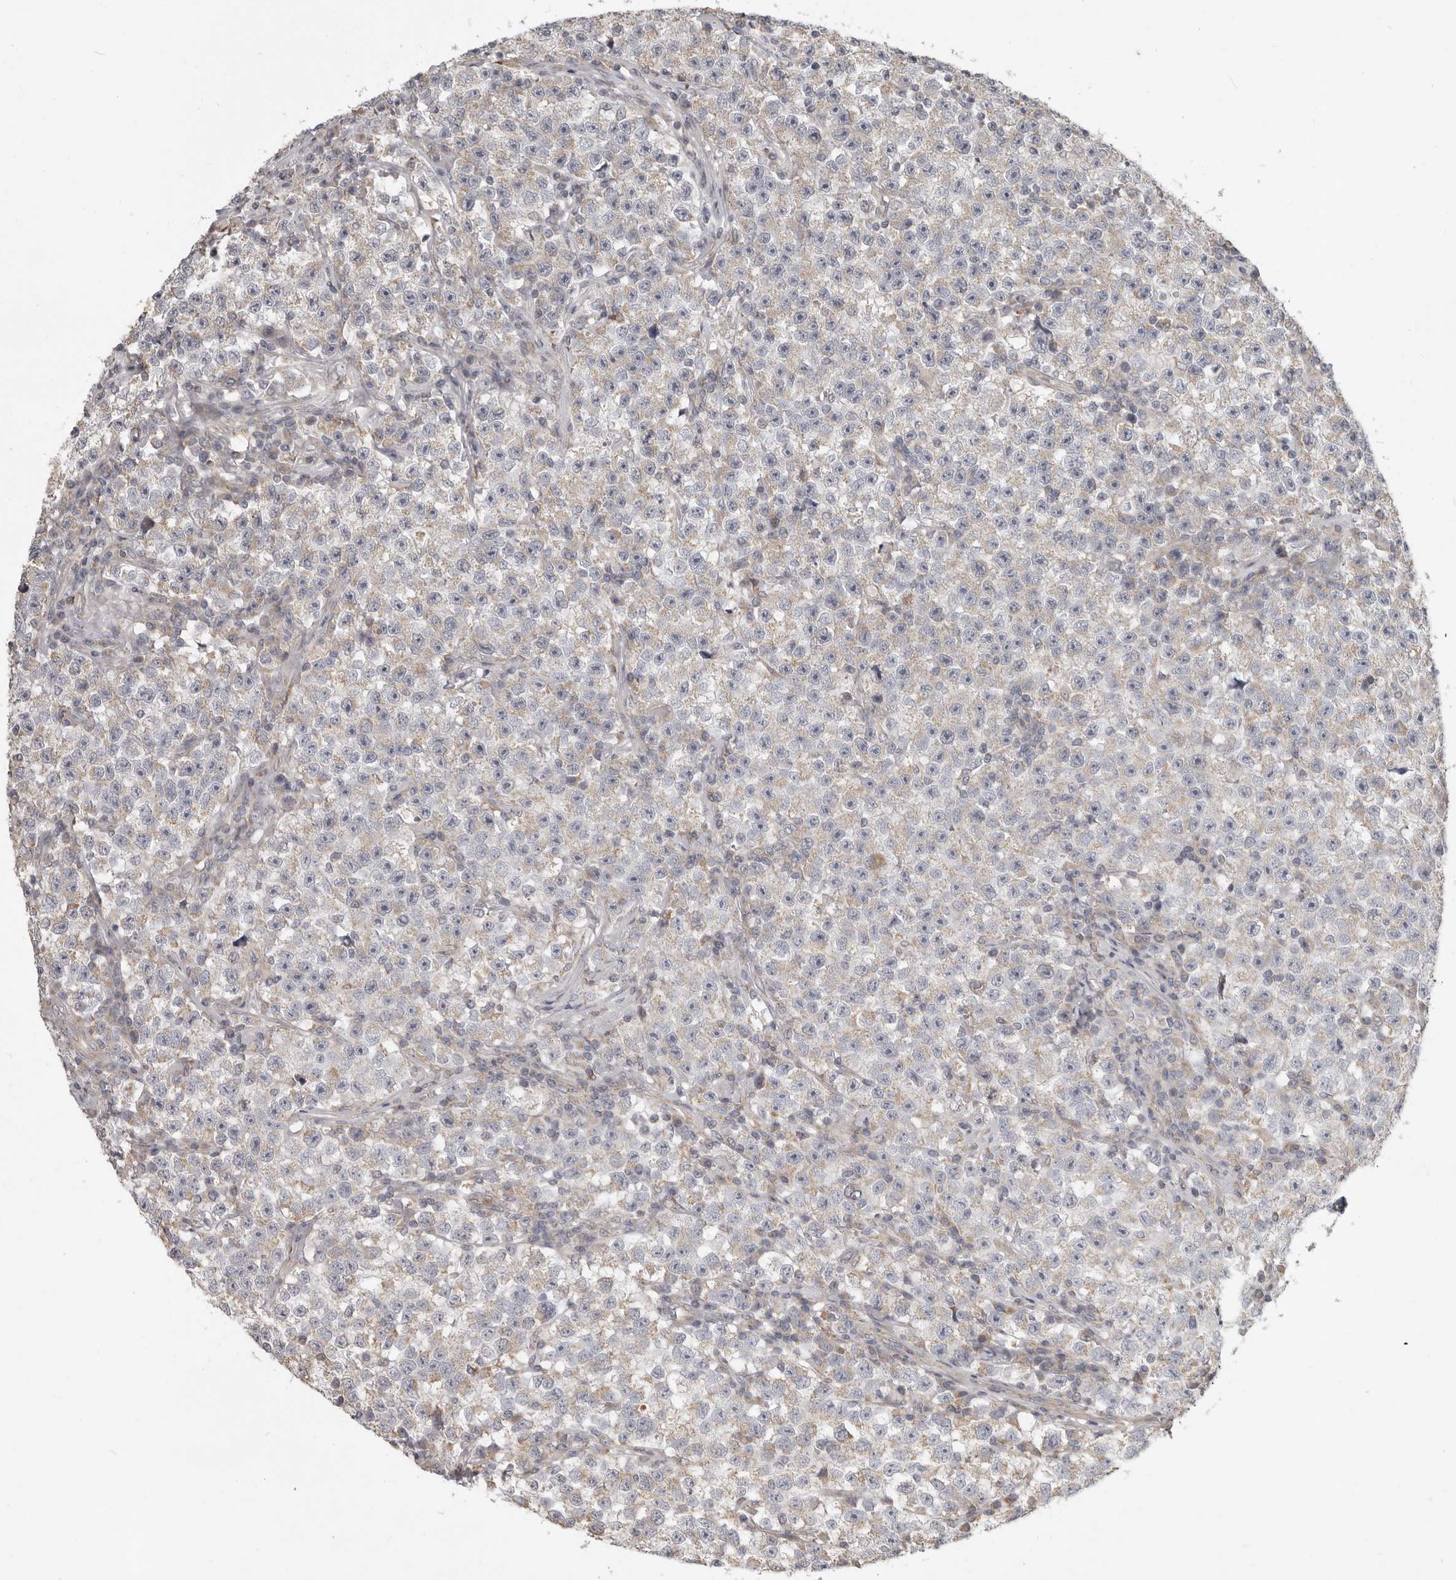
{"staining": {"intensity": "weak", "quantity": "25%-75%", "location": "cytoplasmic/membranous"}, "tissue": "testis cancer", "cell_type": "Tumor cells", "image_type": "cancer", "snomed": [{"axis": "morphology", "description": "Seminoma, NOS"}, {"axis": "topography", "description": "Testis"}], "caption": "A high-resolution image shows immunohistochemistry staining of testis cancer (seminoma), which exhibits weak cytoplasmic/membranous staining in approximately 25%-75% of tumor cells.", "gene": "UNK", "patient": {"sex": "male", "age": 22}}